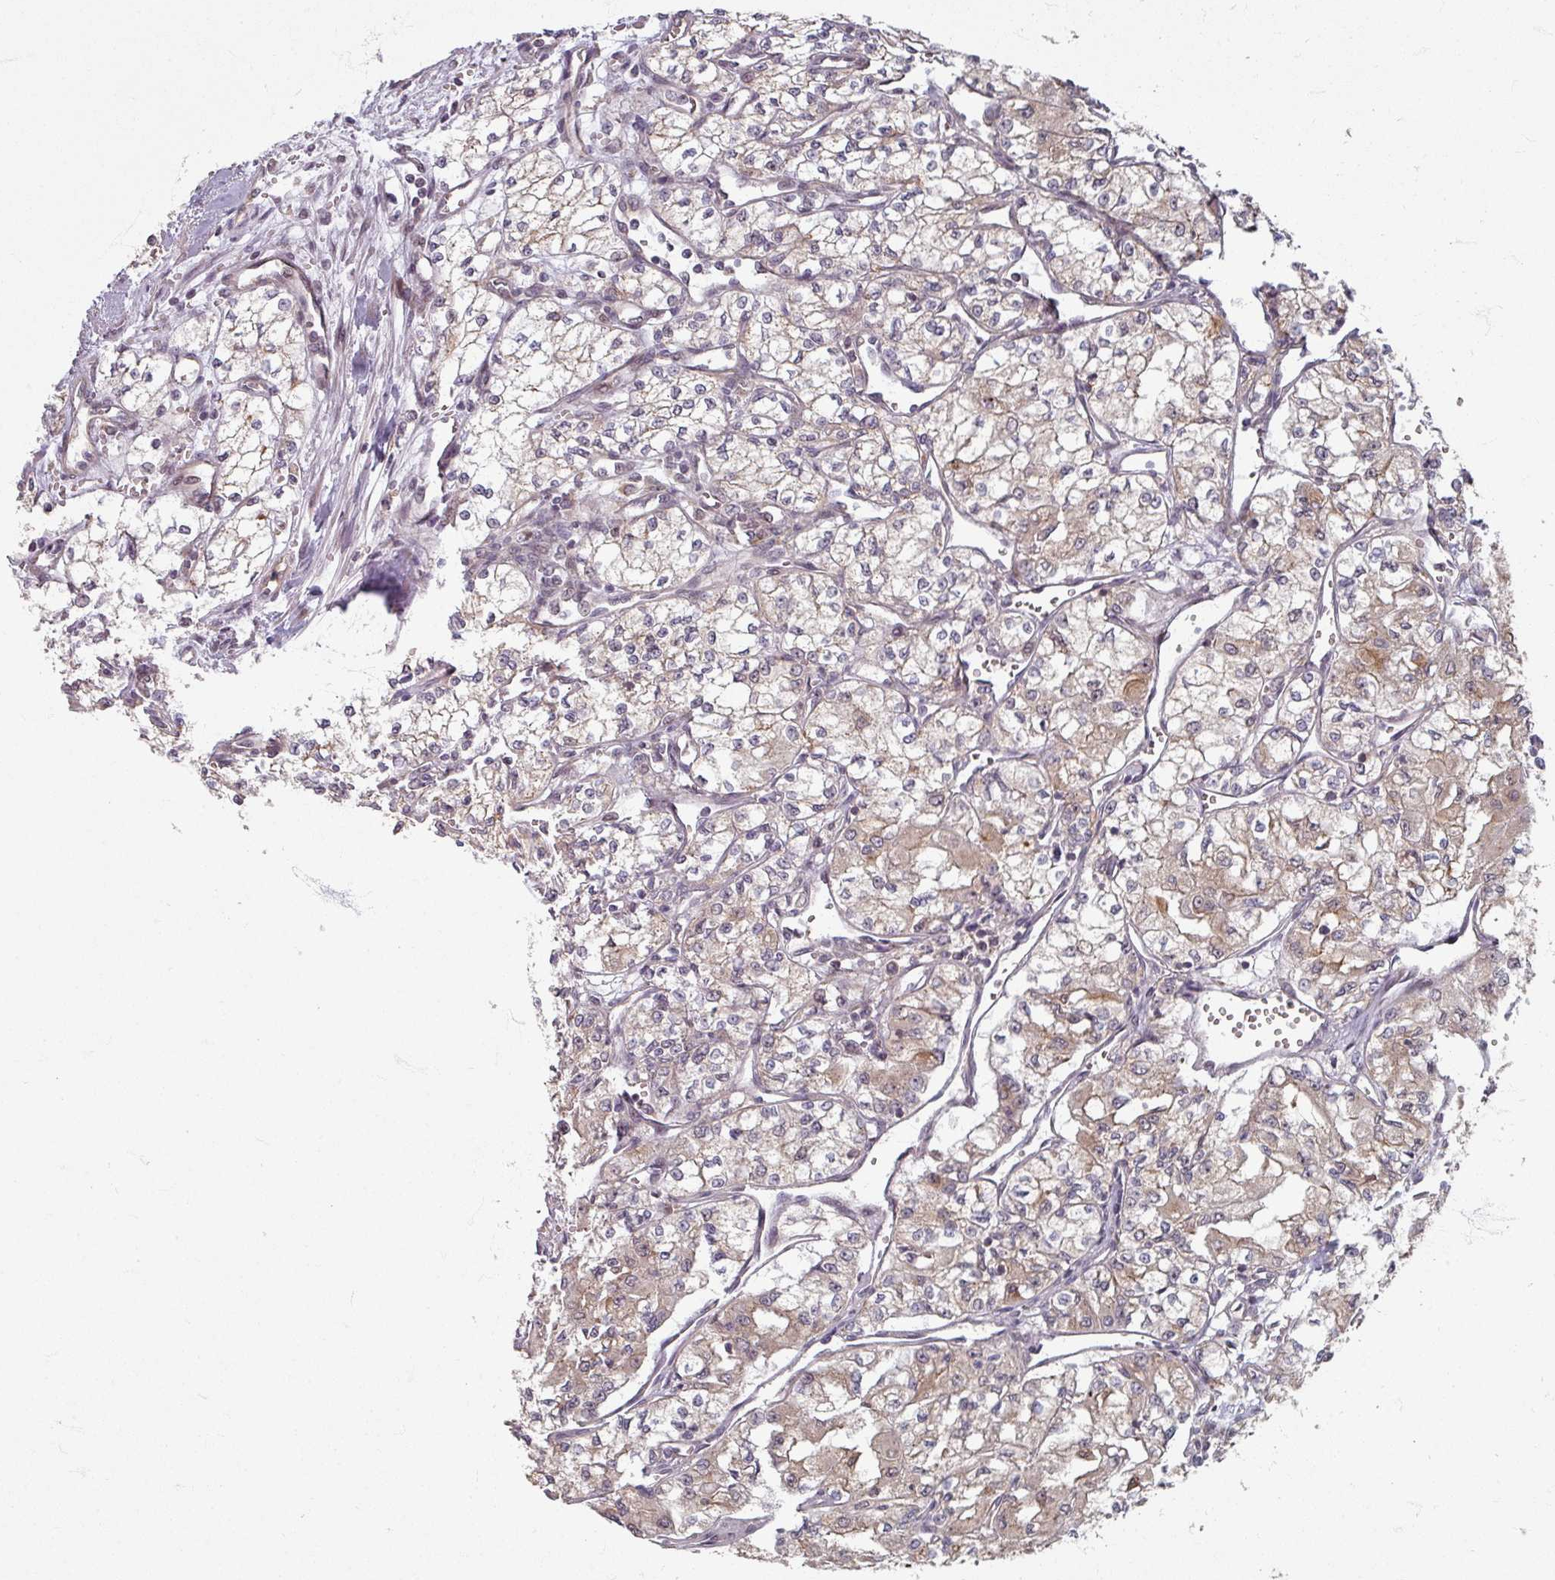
{"staining": {"intensity": "weak", "quantity": "25%-75%", "location": "cytoplasmic/membranous"}, "tissue": "renal cancer", "cell_type": "Tumor cells", "image_type": "cancer", "snomed": [{"axis": "morphology", "description": "Adenocarcinoma, NOS"}, {"axis": "topography", "description": "Kidney"}], "caption": "Adenocarcinoma (renal) tissue exhibits weak cytoplasmic/membranous expression in about 25%-75% of tumor cells", "gene": "STAM", "patient": {"sex": "male", "age": 59}}